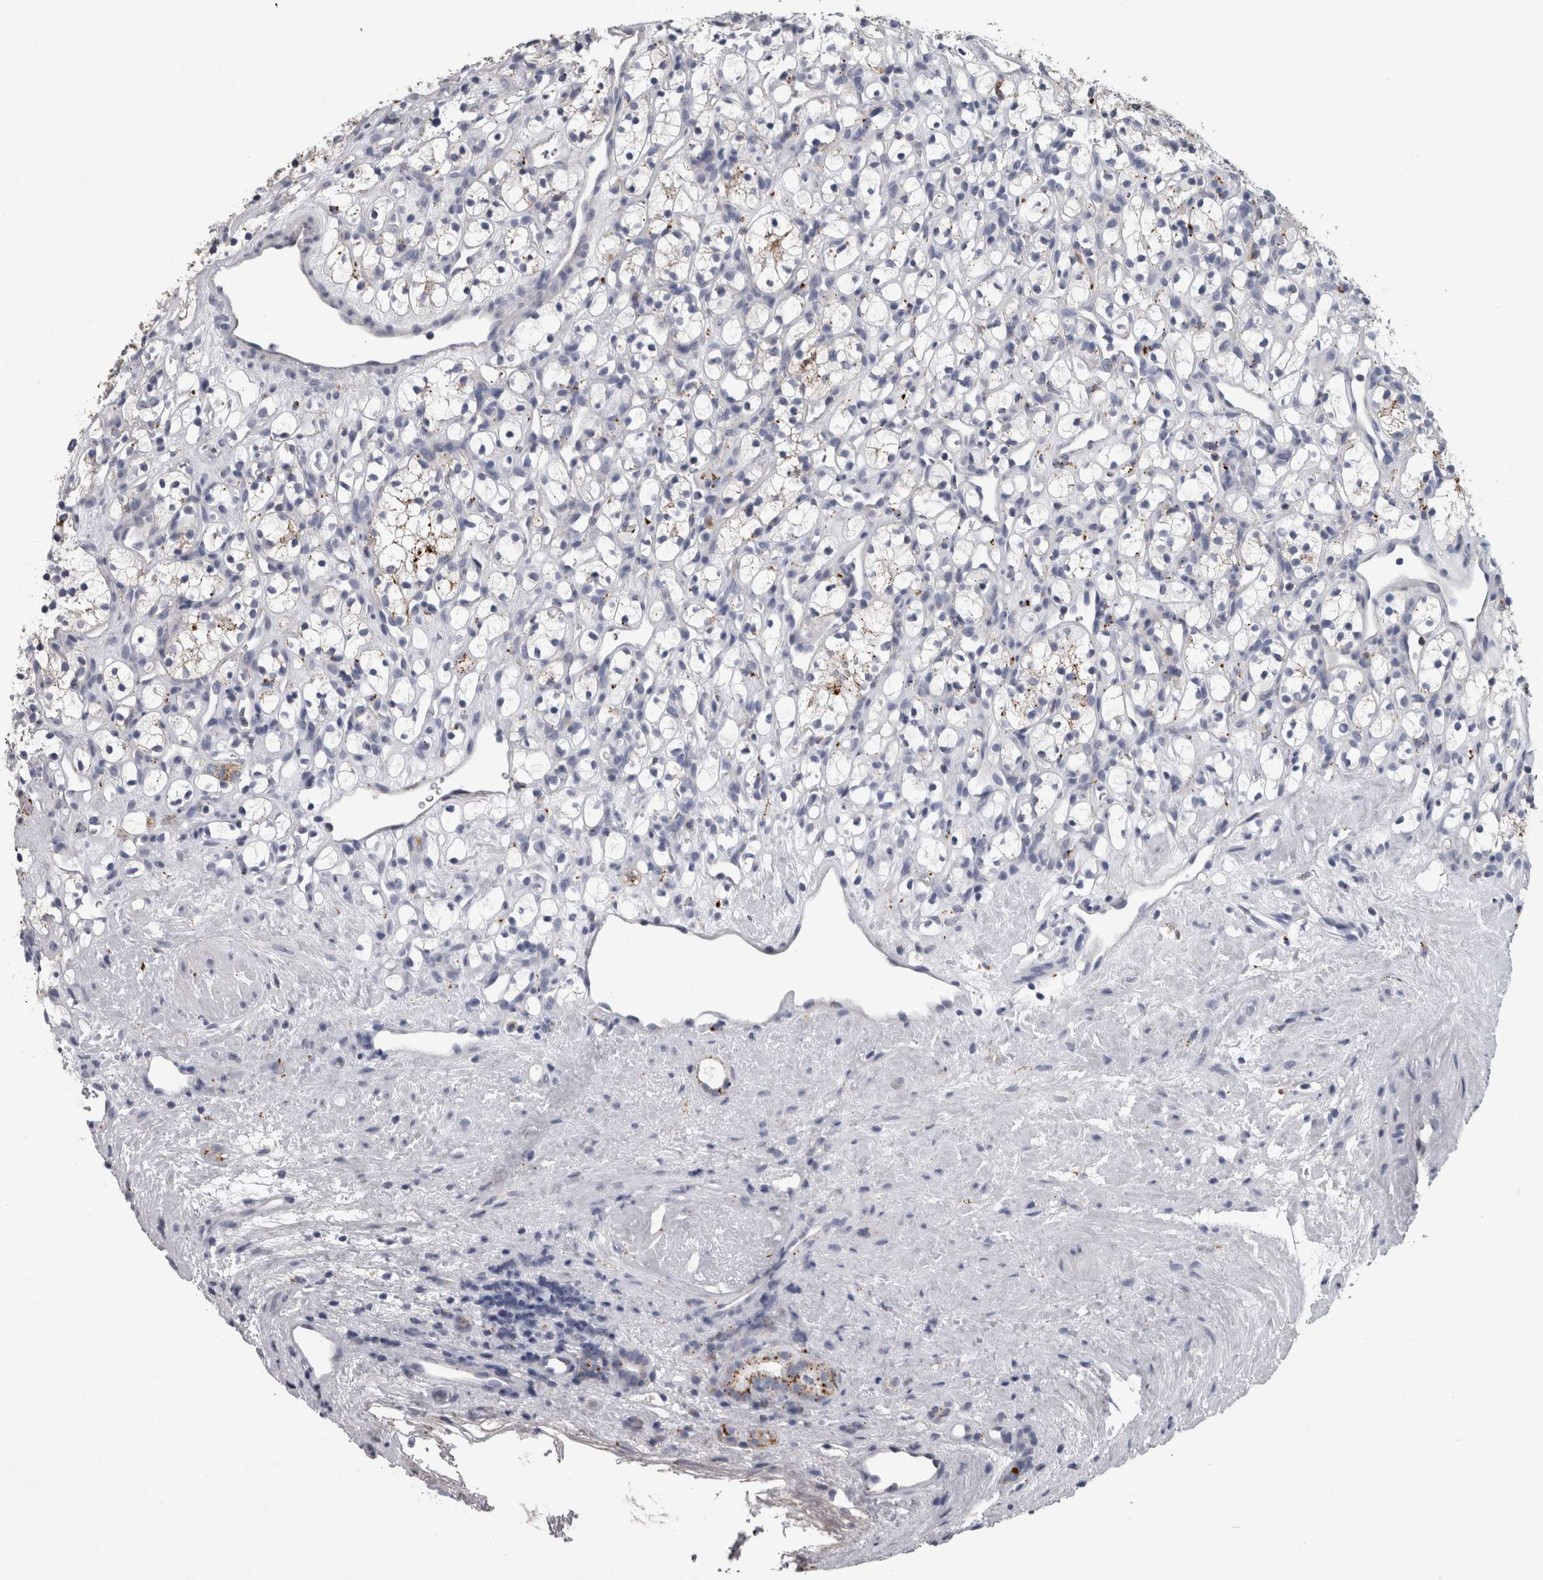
{"staining": {"intensity": "weak", "quantity": "<25%", "location": "cytoplasmic/membranous"}, "tissue": "renal cancer", "cell_type": "Tumor cells", "image_type": "cancer", "snomed": [{"axis": "morphology", "description": "Adenocarcinoma, NOS"}, {"axis": "topography", "description": "Kidney"}], "caption": "Immunohistochemistry (IHC) micrograph of neoplastic tissue: adenocarcinoma (renal) stained with DAB demonstrates no significant protein staining in tumor cells.", "gene": "DPP7", "patient": {"sex": "female", "age": 60}}